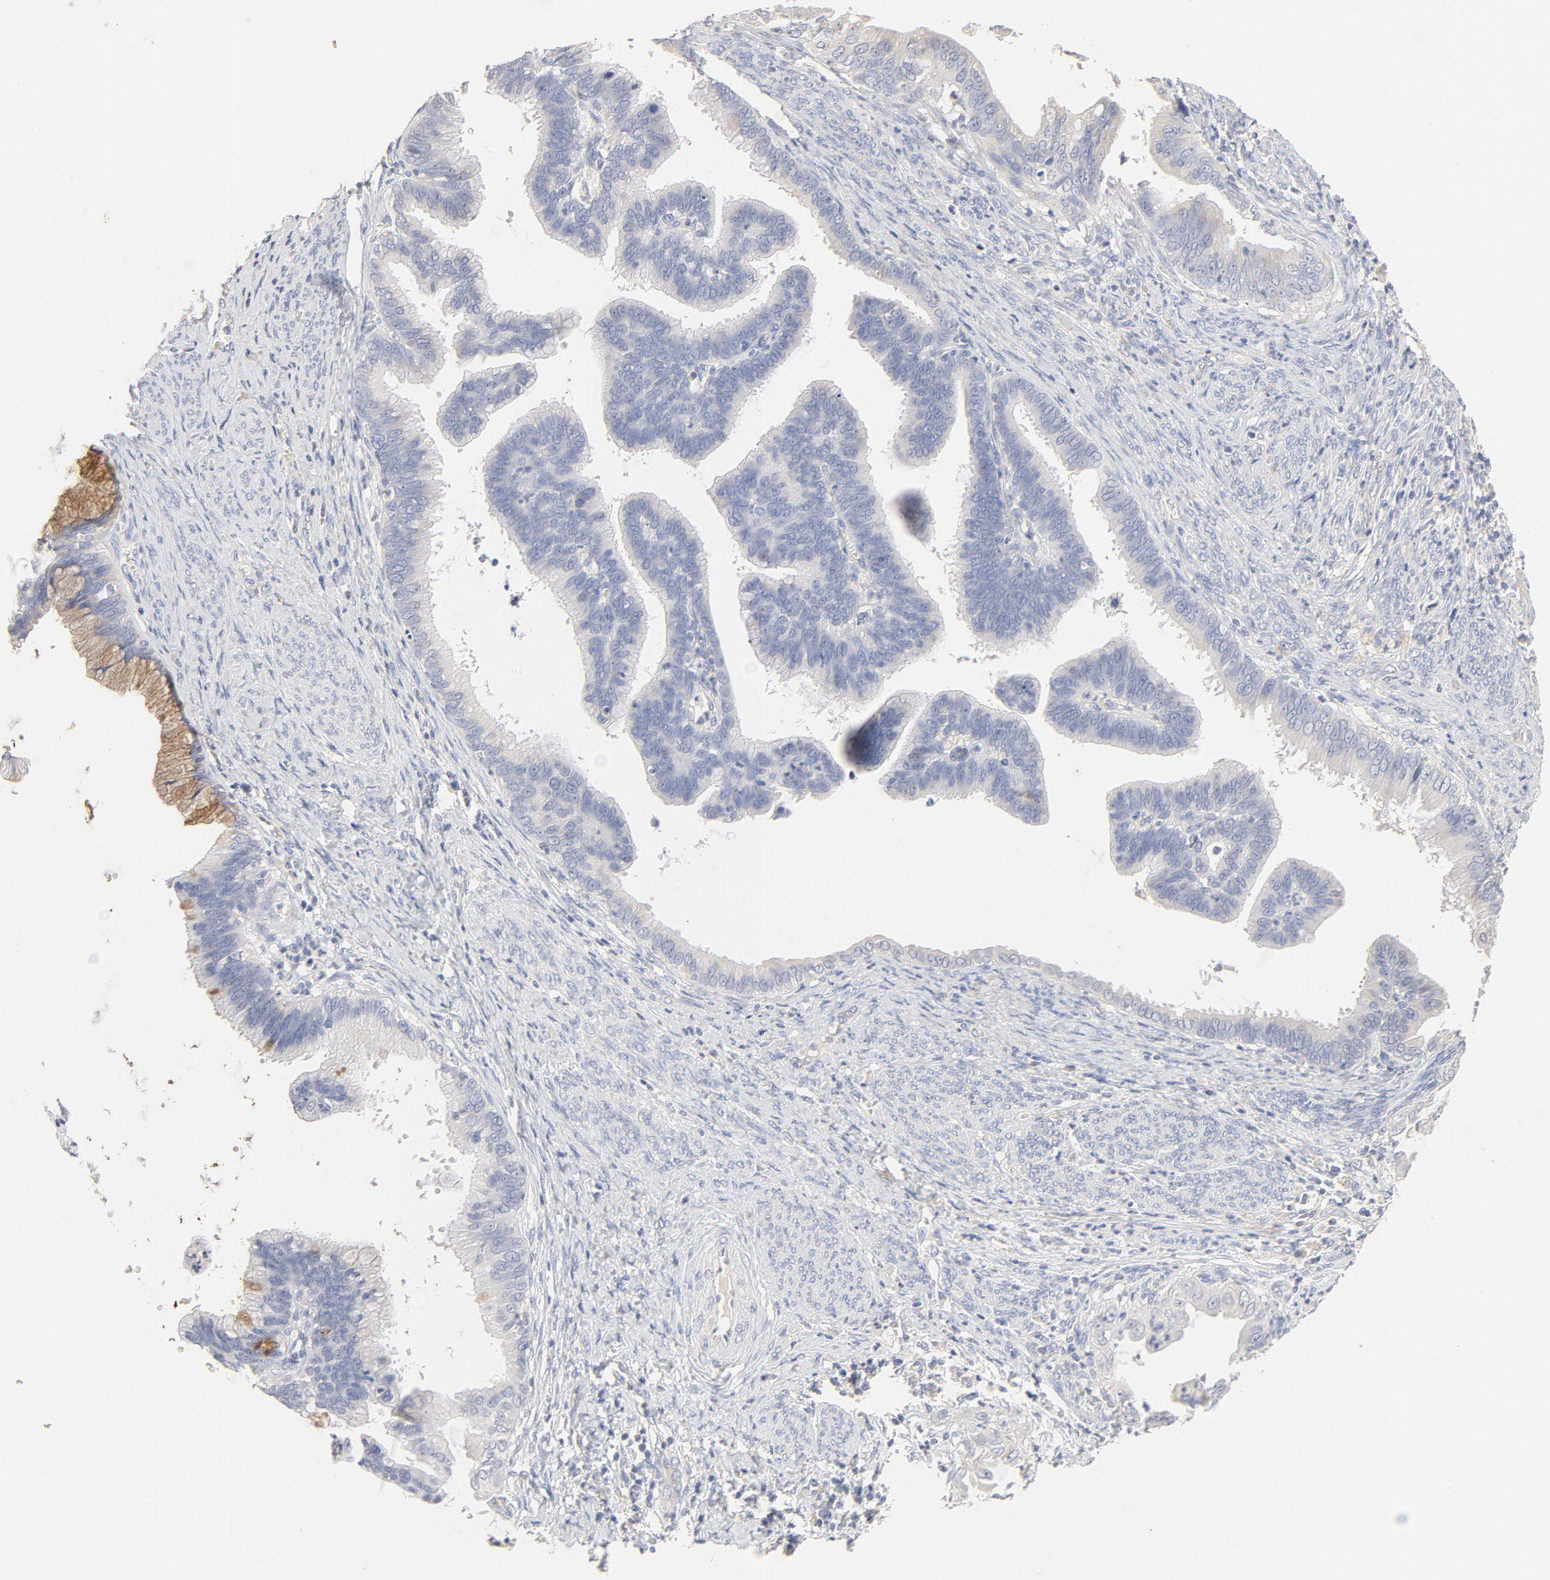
{"staining": {"intensity": "moderate", "quantity": "<25%", "location": "cytoplasmic/membranous"}, "tissue": "cervical cancer", "cell_type": "Tumor cells", "image_type": "cancer", "snomed": [{"axis": "morphology", "description": "Adenocarcinoma, NOS"}, {"axis": "topography", "description": "Cervix"}], "caption": "Tumor cells display low levels of moderate cytoplasmic/membranous positivity in approximately <25% of cells in adenocarcinoma (cervical).", "gene": "FCGBP", "patient": {"sex": "female", "age": 47}}